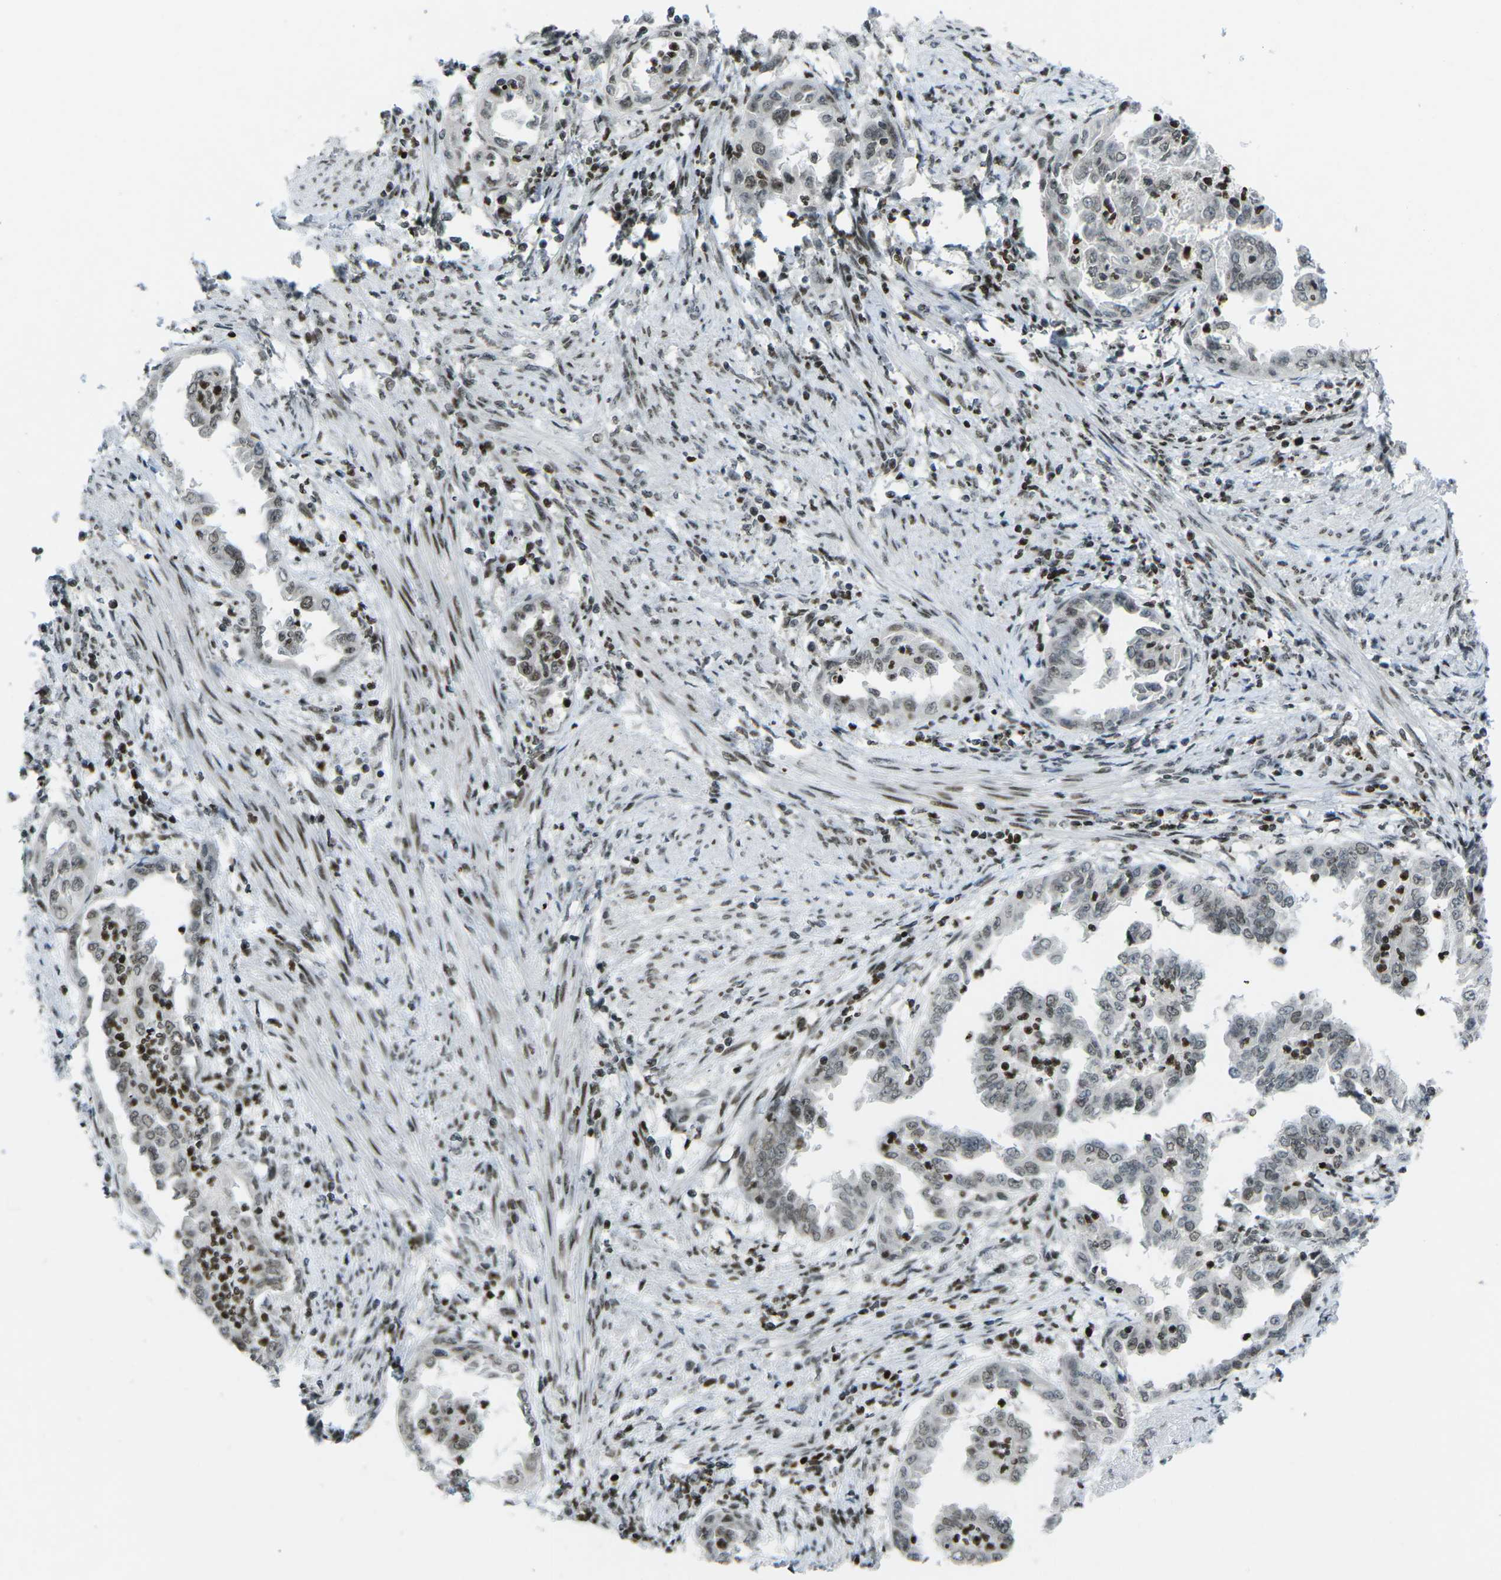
{"staining": {"intensity": "weak", "quantity": "25%-75%", "location": "nuclear"}, "tissue": "endometrial cancer", "cell_type": "Tumor cells", "image_type": "cancer", "snomed": [{"axis": "morphology", "description": "Adenocarcinoma, NOS"}, {"axis": "topography", "description": "Endometrium"}], "caption": "A low amount of weak nuclear positivity is seen in about 25%-75% of tumor cells in endometrial adenocarcinoma tissue.", "gene": "EME1", "patient": {"sex": "female", "age": 85}}